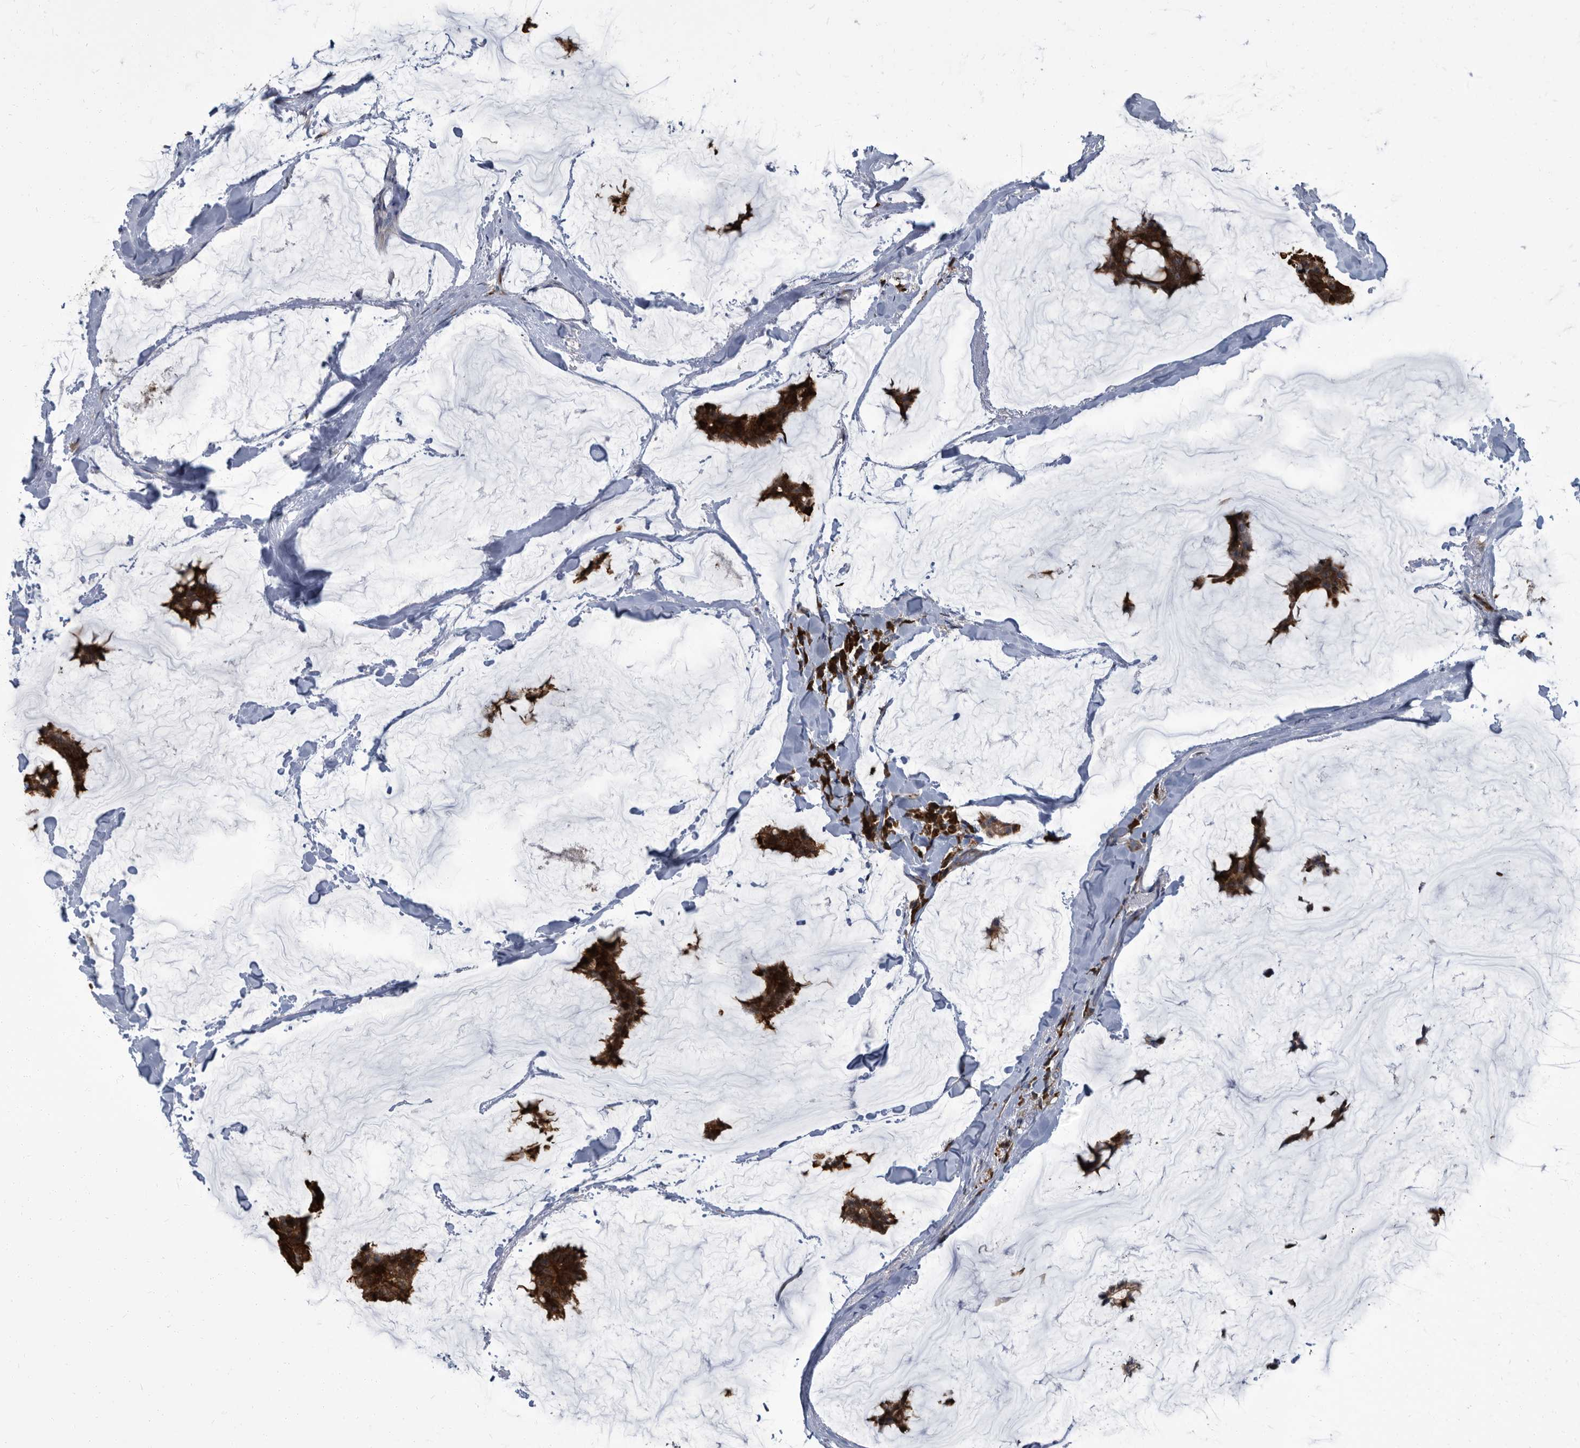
{"staining": {"intensity": "strong", "quantity": ">75%", "location": "cytoplasmic/membranous"}, "tissue": "breast cancer", "cell_type": "Tumor cells", "image_type": "cancer", "snomed": [{"axis": "morphology", "description": "Duct carcinoma"}, {"axis": "topography", "description": "Breast"}], "caption": "This is a histology image of immunohistochemistry staining of breast infiltrating ductal carcinoma, which shows strong positivity in the cytoplasmic/membranous of tumor cells.", "gene": "CDV3", "patient": {"sex": "female", "age": 93}}